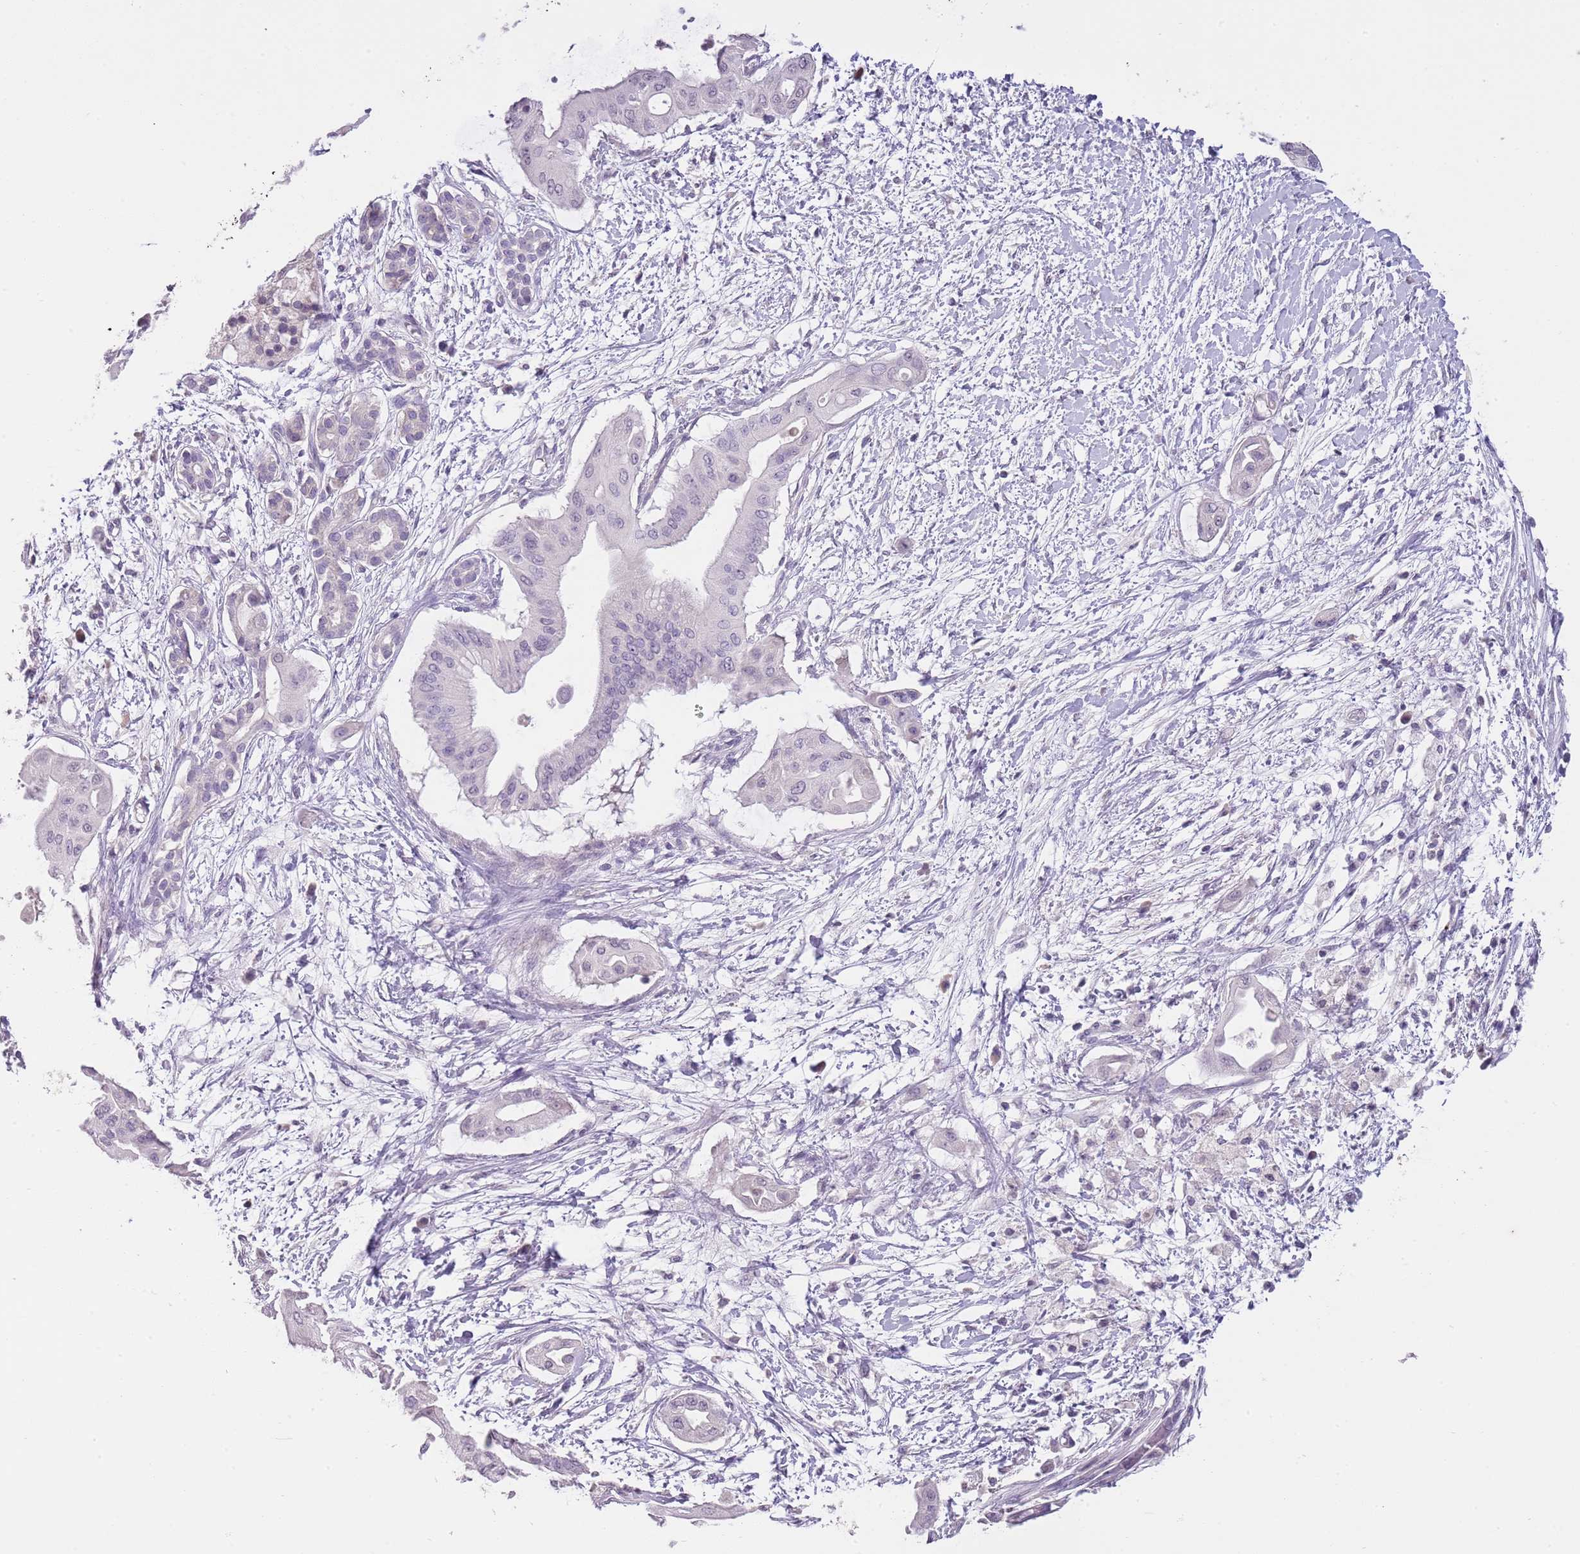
{"staining": {"intensity": "negative", "quantity": "none", "location": "none"}, "tissue": "pancreatic cancer", "cell_type": "Tumor cells", "image_type": "cancer", "snomed": [{"axis": "morphology", "description": "Adenocarcinoma, NOS"}, {"axis": "topography", "description": "Pancreas"}], "caption": "Histopathology image shows no significant protein staining in tumor cells of pancreatic adenocarcinoma.", "gene": "SLC35E3", "patient": {"sex": "male", "age": 68}}